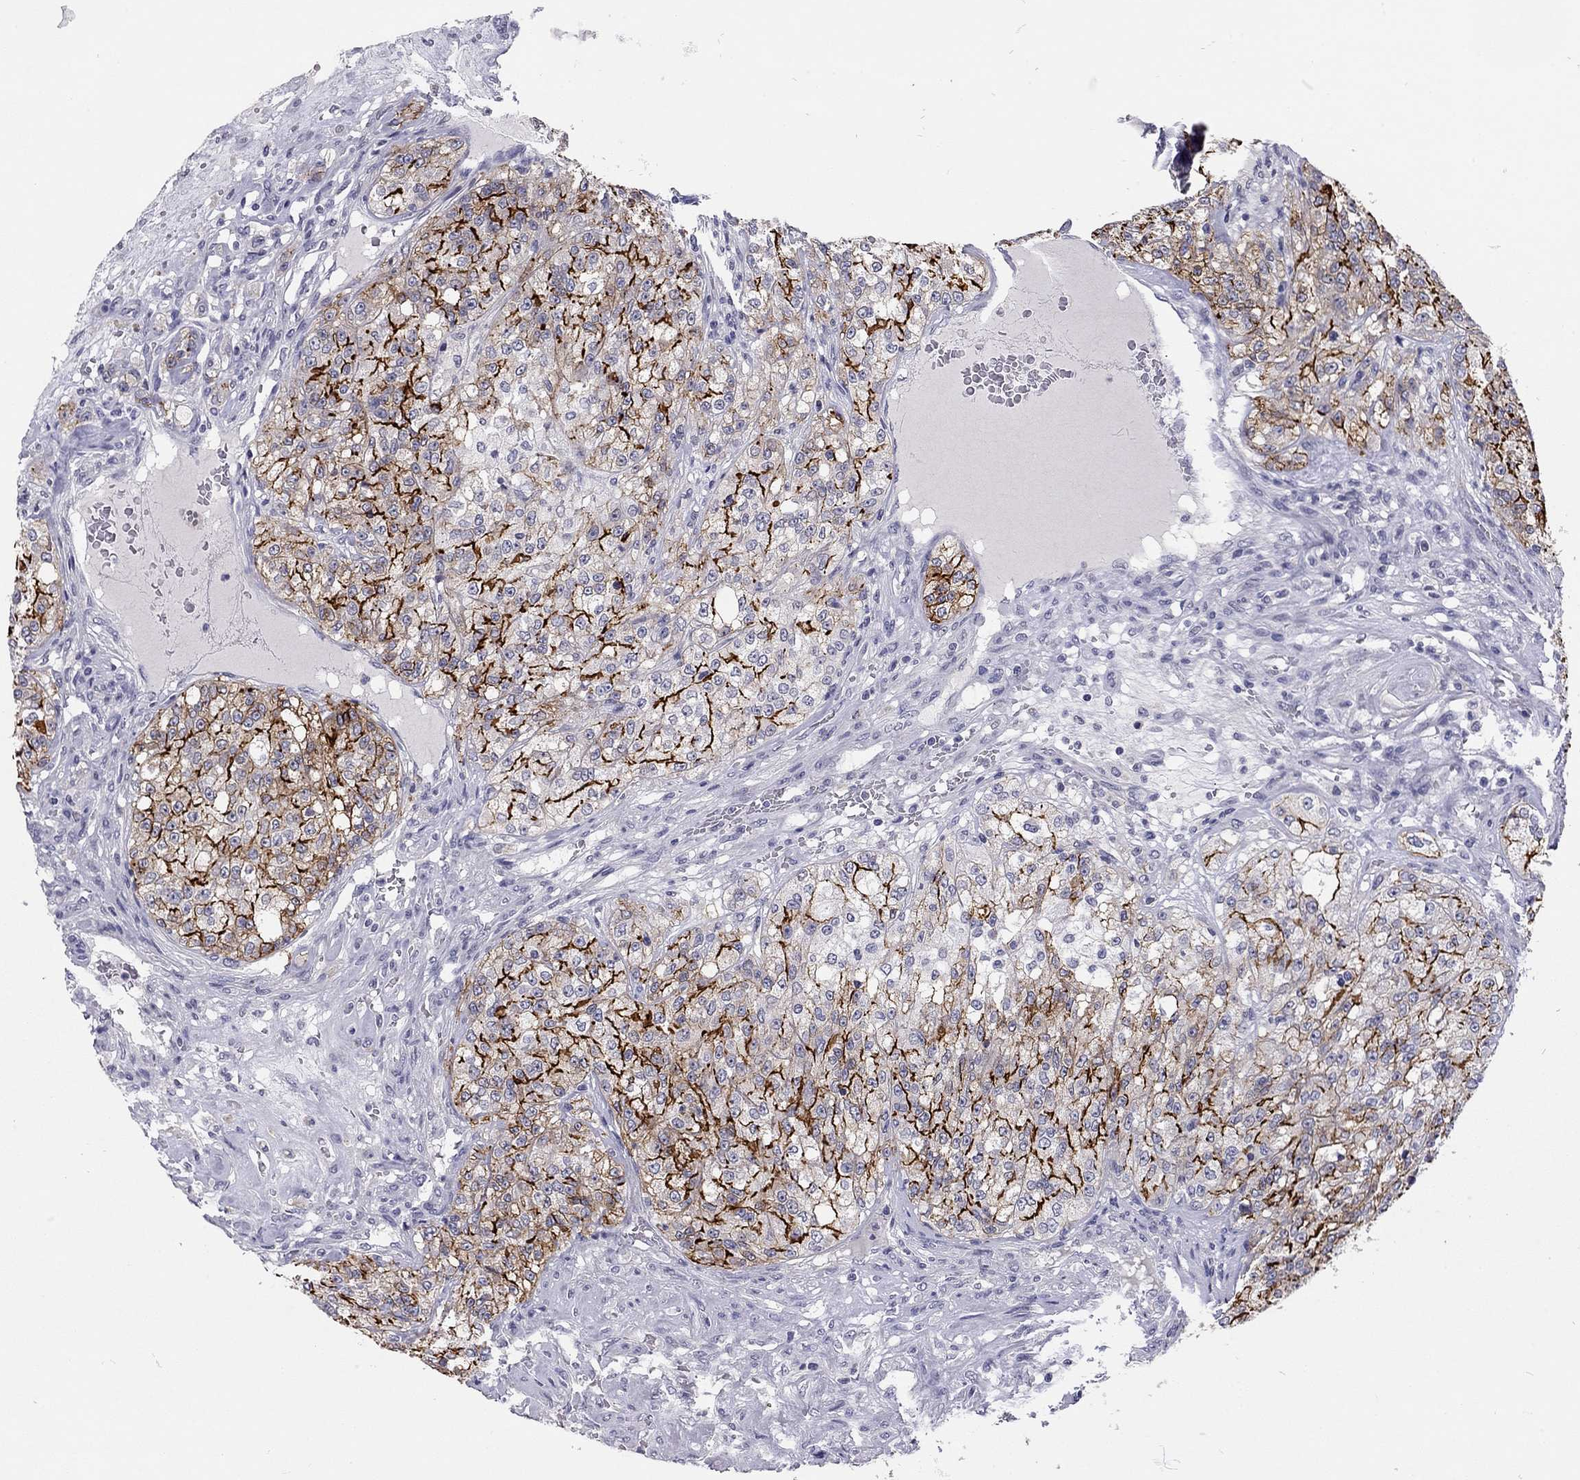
{"staining": {"intensity": "strong", "quantity": "25%-75%", "location": "cytoplasmic/membranous"}, "tissue": "renal cancer", "cell_type": "Tumor cells", "image_type": "cancer", "snomed": [{"axis": "morphology", "description": "Adenocarcinoma, NOS"}, {"axis": "topography", "description": "Kidney"}], "caption": "This image exhibits renal adenocarcinoma stained with immunohistochemistry (IHC) to label a protein in brown. The cytoplasmic/membranous of tumor cells show strong positivity for the protein. Nuclei are counter-stained blue.", "gene": "SCARB1", "patient": {"sex": "female", "age": 63}}